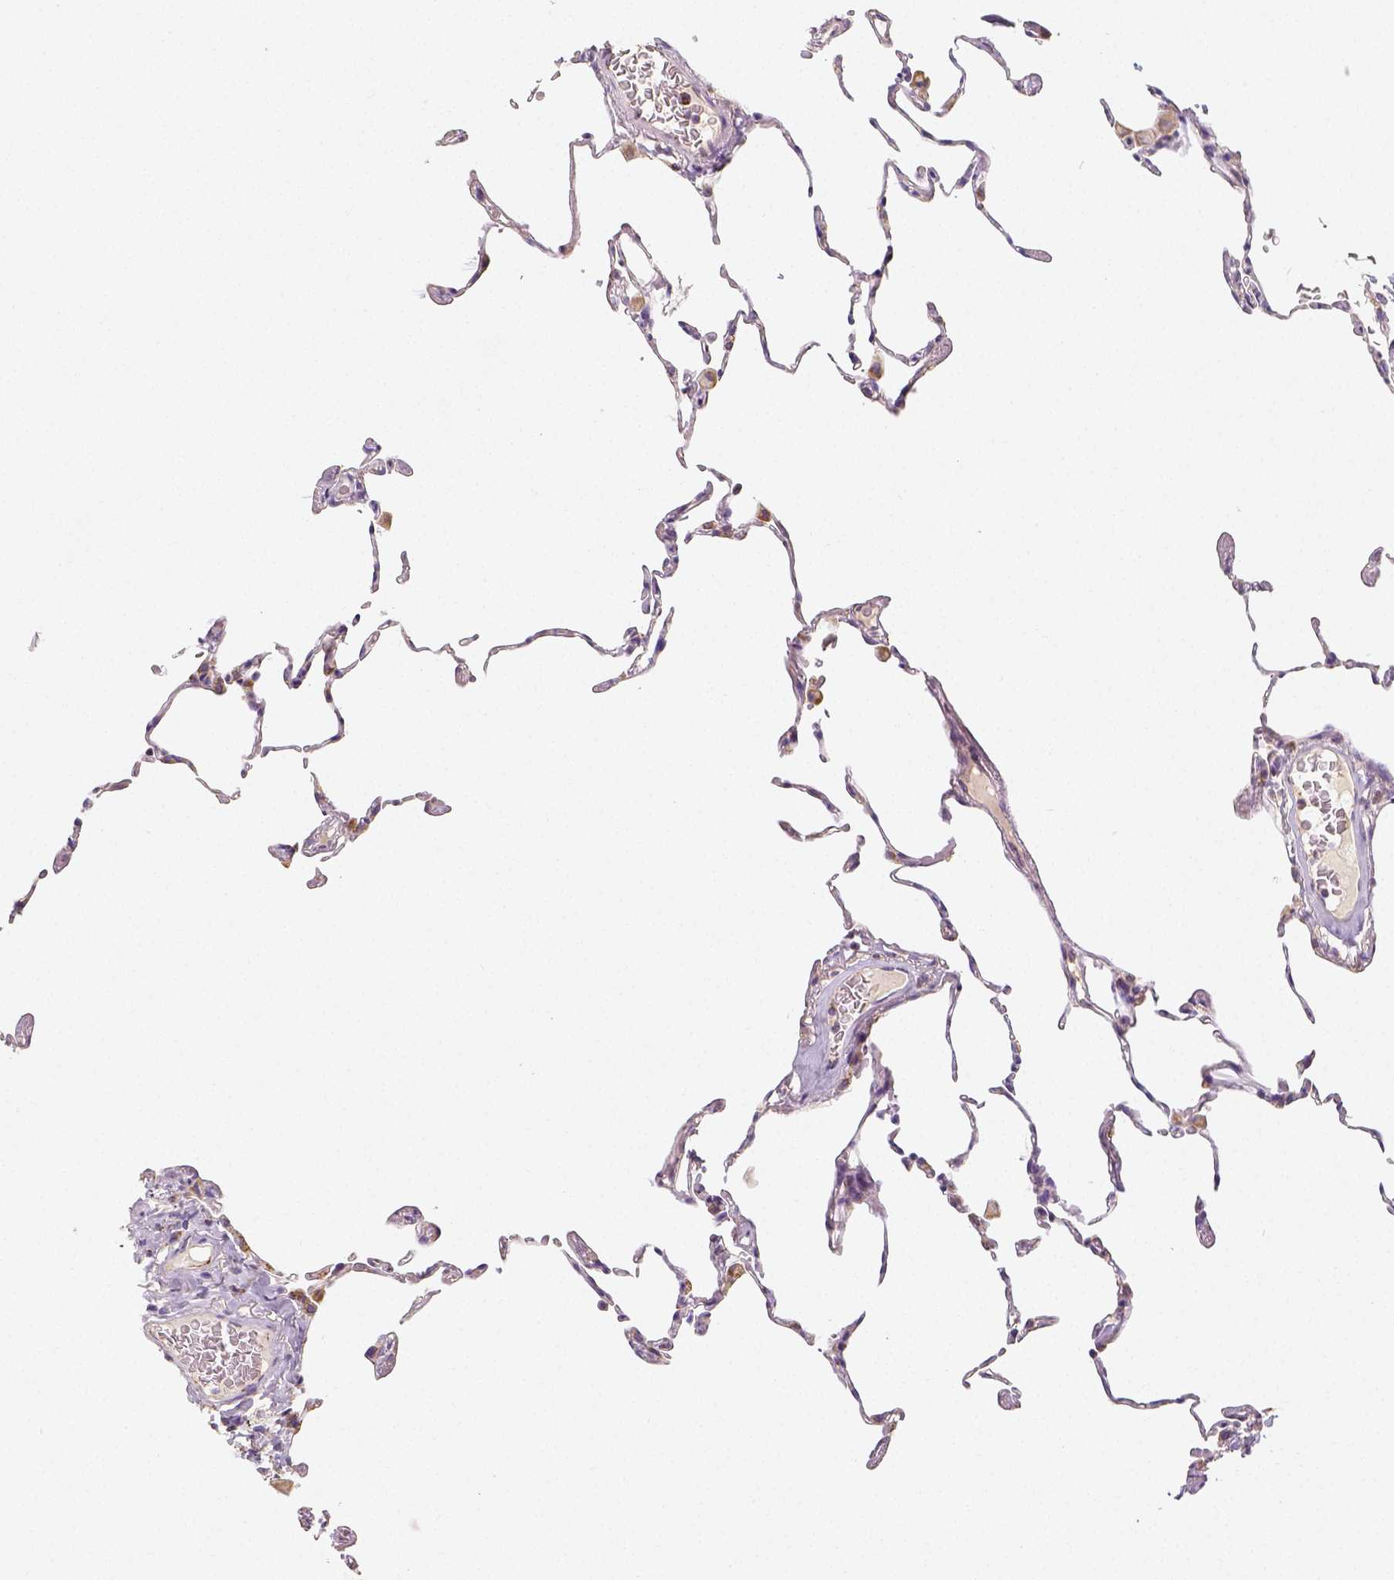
{"staining": {"intensity": "moderate", "quantity": "<25%", "location": "cytoplasmic/membranous"}, "tissue": "lung", "cell_type": "Alveolar cells", "image_type": "normal", "snomed": [{"axis": "morphology", "description": "Normal tissue, NOS"}, {"axis": "topography", "description": "Lung"}], "caption": "The histopathology image exhibits immunohistochemical staining of benign lung. There is moderate cytoplasmic/membranous expression is present in approximately <25% of alveolar cells. The protein of interest is shown in brown color, while the nuclei are stained blue.", "gene": "PGAM5", "patient": {"sex": "female", "age": 57}}